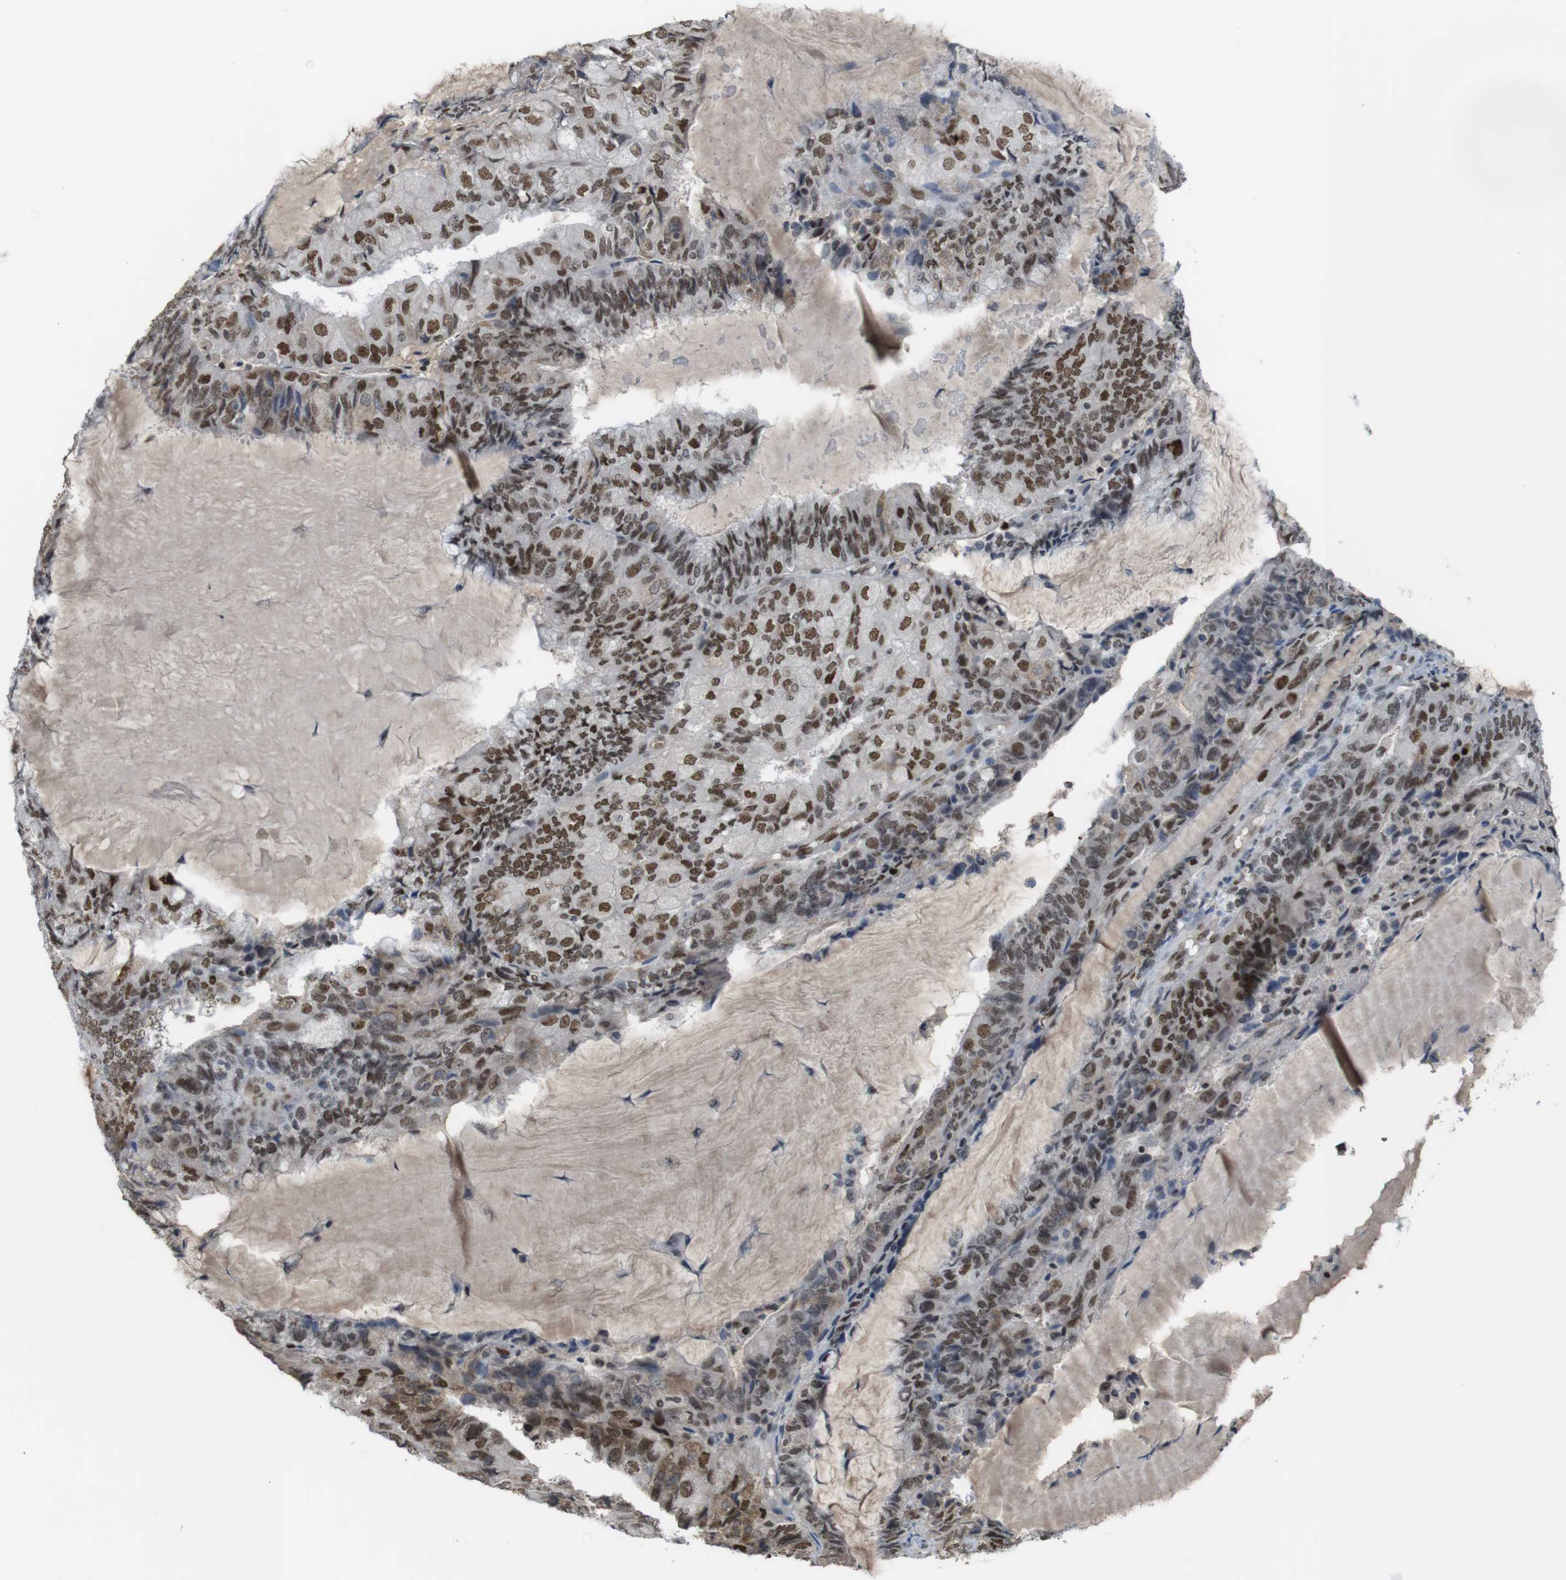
{"staining": {"intensity": "strong", "quantity": ">75%", "location": "nuclear"}, "tissue": "endometrial cancer", "cell_type": "Tumor cells", "image_type": "cancer", "snomed": [{"axis": "morphology", "description": "Adenocarcinoma, NOS"}, {"axis": "topography", "description": "Endometrium"}], "caption": "Endometrial cancer stained with DAB immunohistochemistry demonstrates high levels of strong nuclear staining in about >75% of tumor cells.", "gene": "SUB1", "patient": {"sex": "female", "age": 81}}